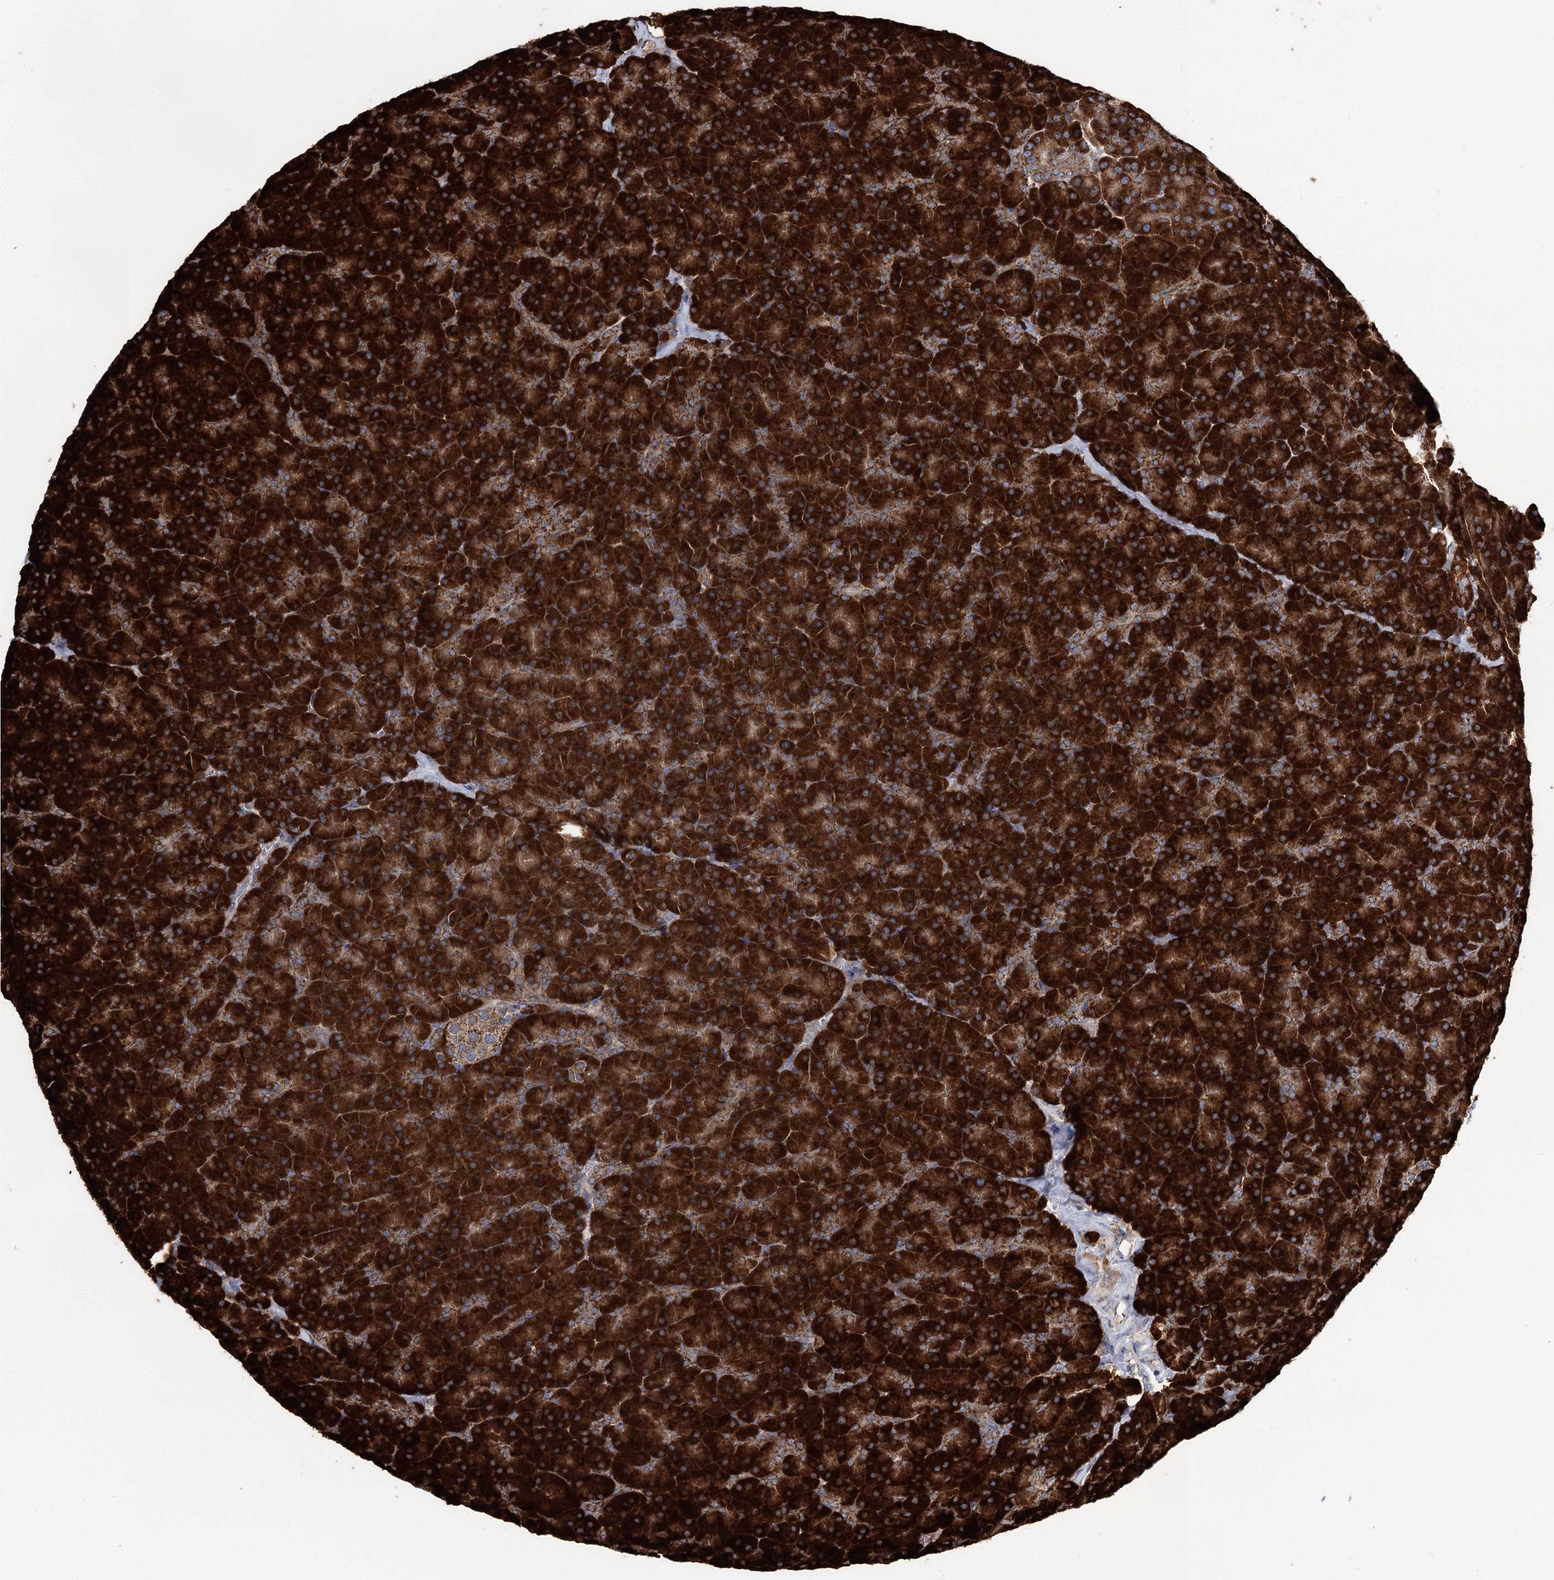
{"staining": {"intensity": "strong", "quantity": ">75%", "location": "cytoplasmic/membranous"}, "tissue": "pancreas", "cell_type": "Exocrine glandular cells", "image_type": "normal", "snomed": [{"axis": "morphology", "description": "Normal tissue, NOS"}, {"axis": "topography", "description": "Pancreas"}], "caption": "DAB immunohistochemical staining of unremarkable pancreas shows strong cytoplasmic/membranous protein positivity in approximately >75% of exocrine glandular cells.", "gene": "MSANTD2", "patient": {"sex": "male", "age": 36}}